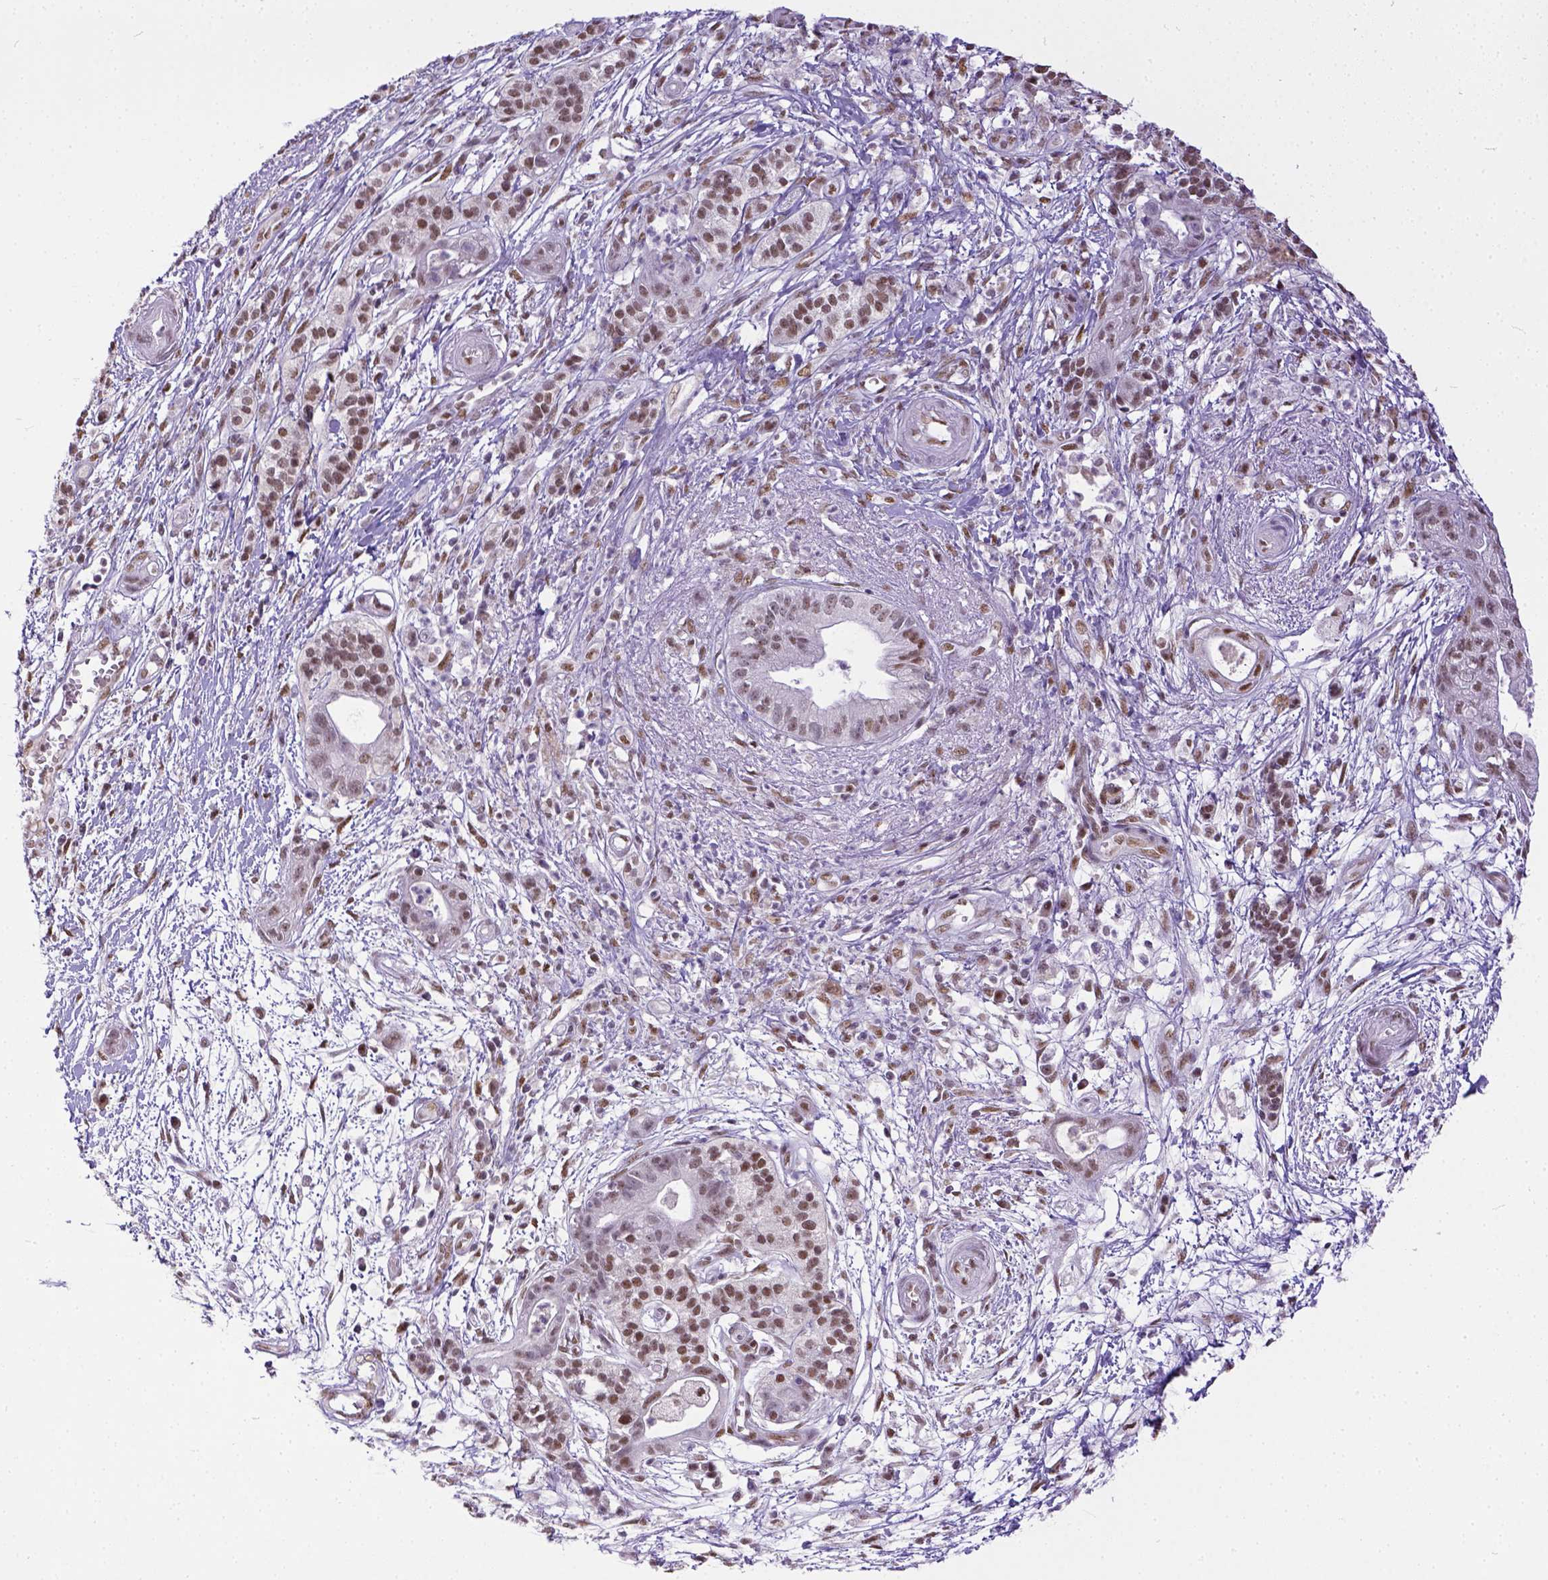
{"staining": {"intensity": "weak", "quantity": "25%-75%", "location": "nuclear"}, "tissue": "pancreatic cancer", "cell_type": "Tumor cells", "image_type": "cancer", "snomed": [{"axis": "morphology", "description": "Normal tissue, NOS"}, {"axis": "morphology", "description": "Adenocarcinoma, NOS"}, {"axis": "topography", "description": "Lymph node"}, {"axis": "topography", "description": "Pancreas"}], "caption": "Immunohistochemical staining of human pancreatic cancer exhibits low levels of weak nuclear staining in about 25%-75% of tumor cells. (brown staining indicates protein expression, while blue staining denotes nuclei).", "gene": "ERCC1", "patient": {"sex": "female", "age": 58}}